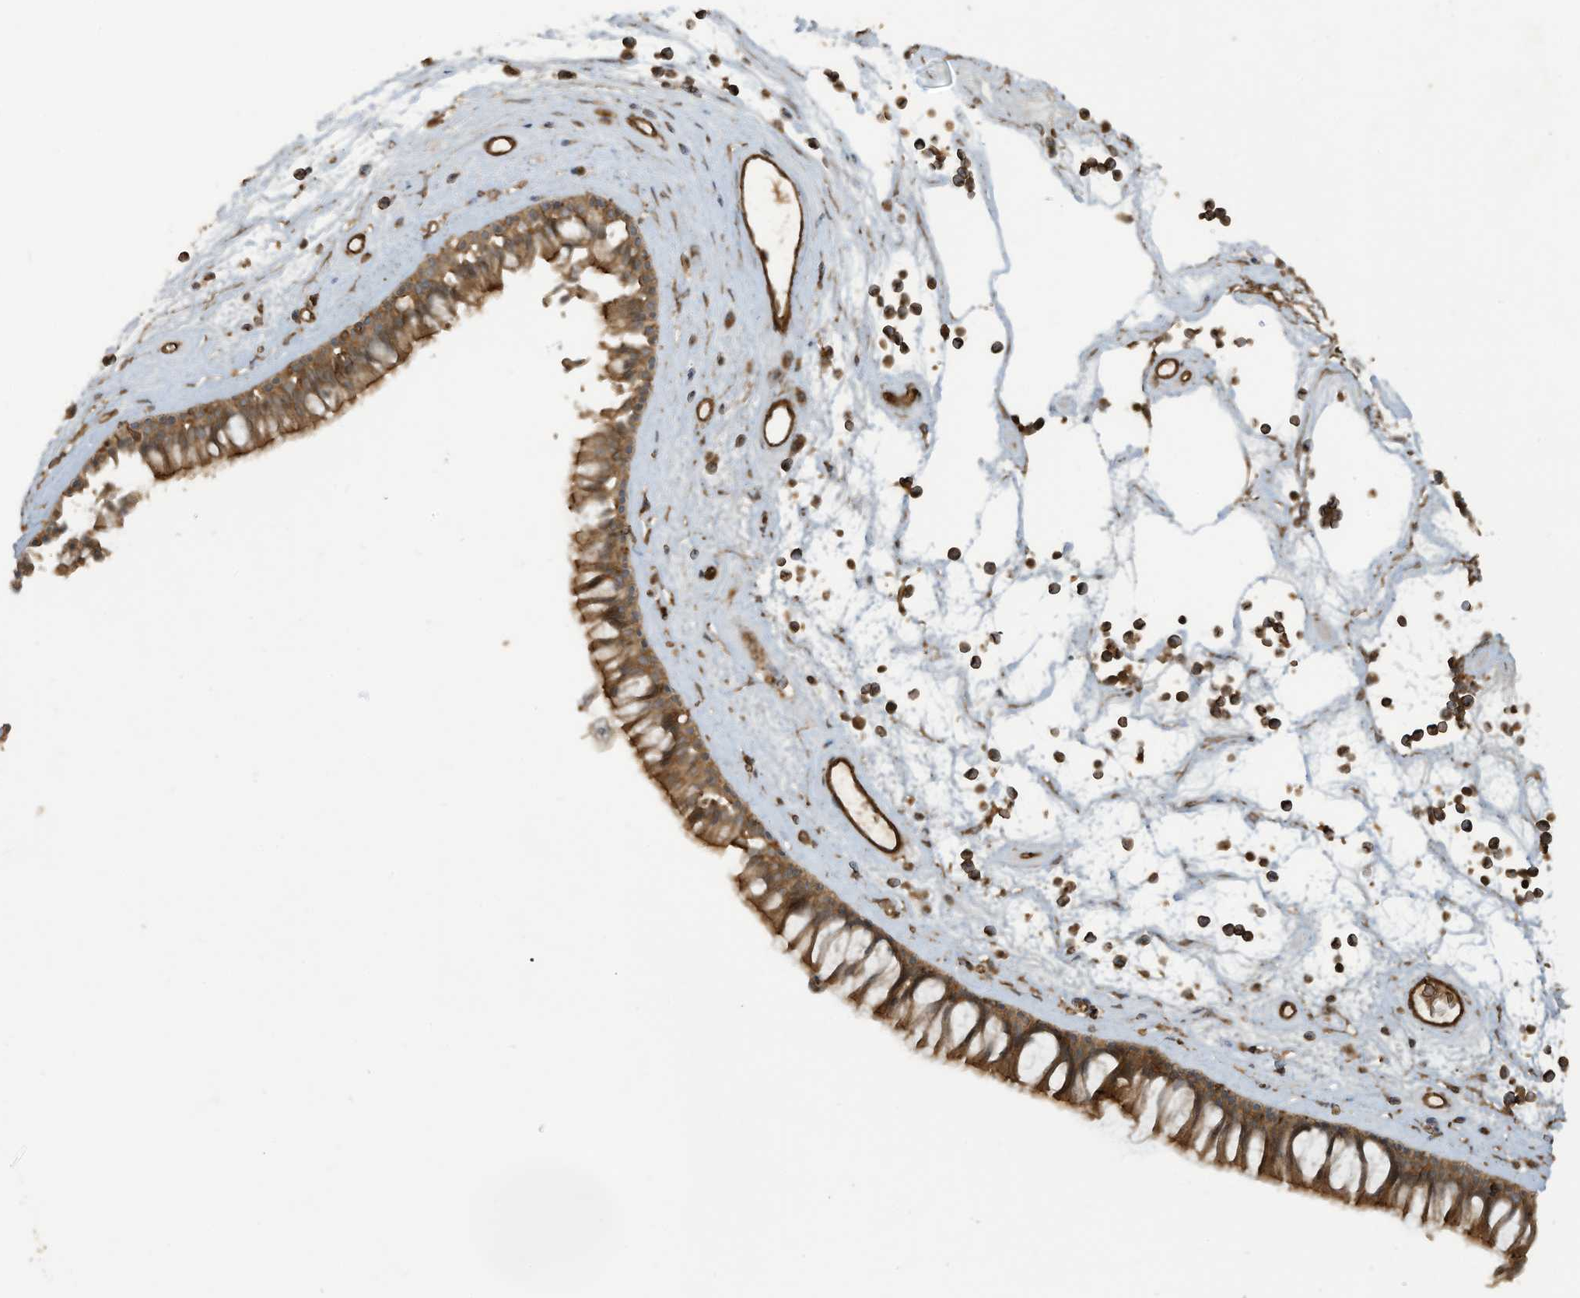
{"staining": {"intensity": "moderate", "quantity": ">75%", "location": "cytoplasmic/membranous"}, "tissue": "nasopharynx", "cell_type": "Respiratory epithelial cells", "image_type": "normal", "snomed": [{"axis": "morphology", "description": "Normal tissue, NOS"}, {"axis": "topography", "description": "Nasopharynx"}], "caption": "DAB immunohistochemical staining of normal human nasopharynx displays moderate cytoplasmic/membranous protein expression in about >75% of respiratory epithelial cells.", "gene": "DDIT4", "patient": {"sex": "male", "age": 64}}